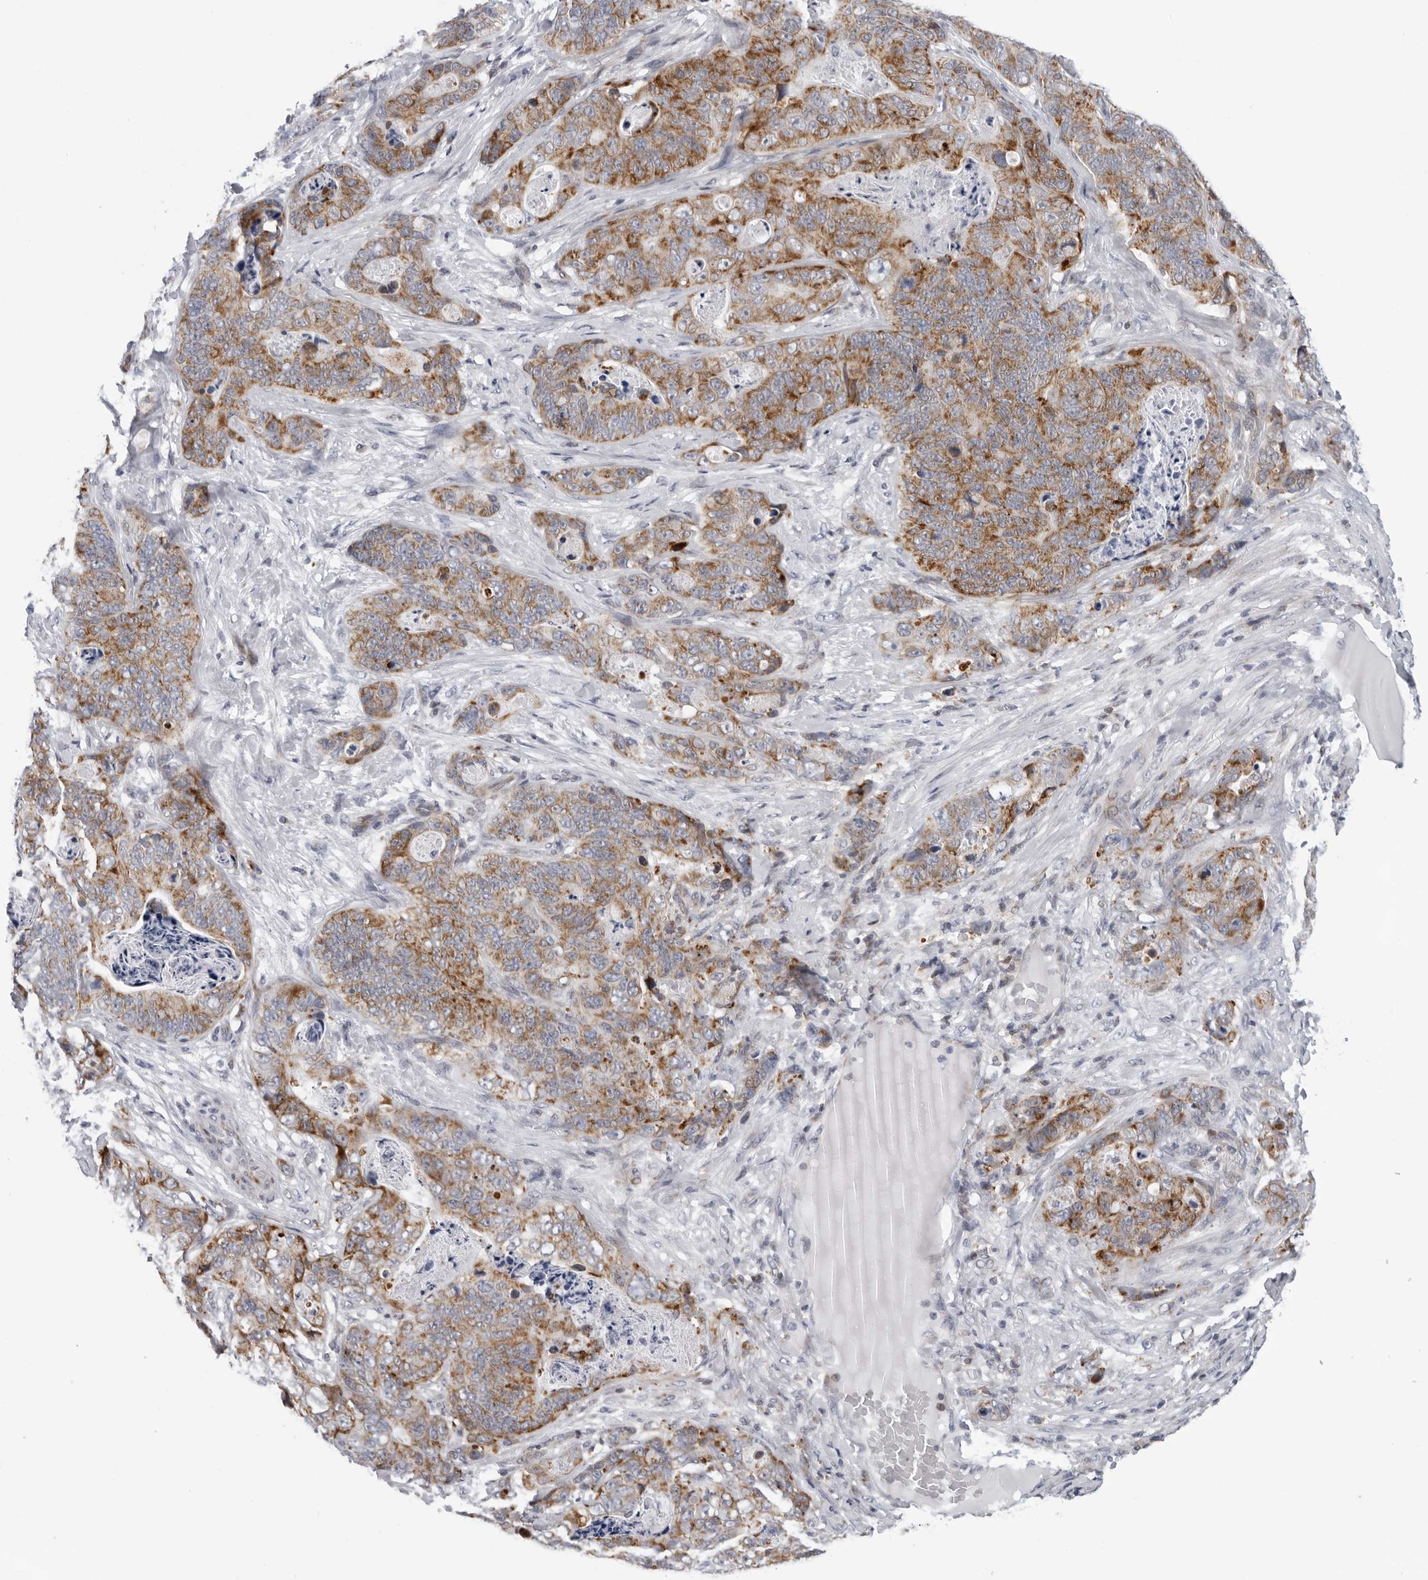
{"staining": {"intensity": "moderate", "quantity": ">75%", "location": "cytoplasmic/membranous"}, "tissue": "stomach cancer", "cell_type": "Tumor cells", "image_type": "cancer", "snomed": [{"axis": "morphology", "description": "Normal tissue, NOS"}, {"axis": "morphology", "description": "Adenocarcinoma, NOS"}, {"axis": "topography", "description": "Stomach"}], "caption": "This is an image of immunohistochemistry staining of stomach adenocarcinoma, which shows moderate positivity in the cytoplasmic/membranous of tumor cells.", "gene": "CPT2", "patient": {"sex": "female", "age": 89}}